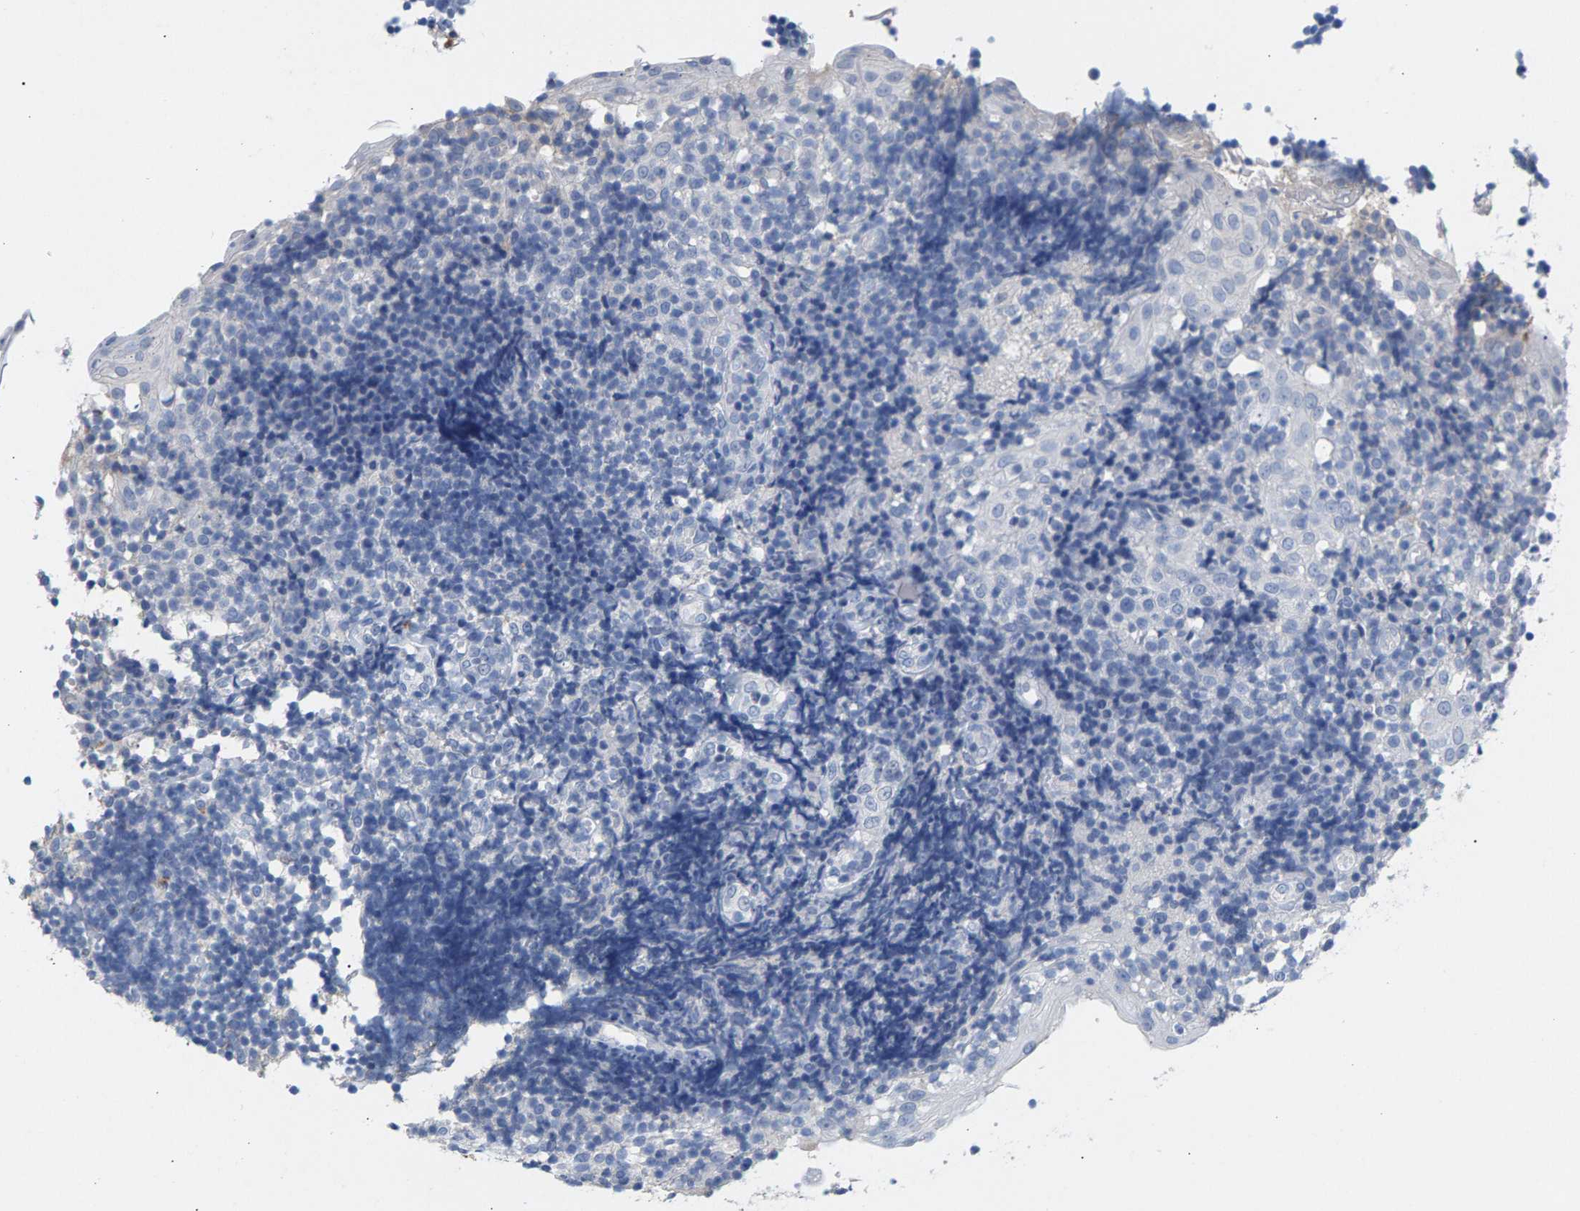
{"staining": {"intensity": "negative", "quantity": "none", "location": "none"}, "tissue": "tonsil", "cell_type": "Germinal center cells", "image_type": "normal", "snomed": [{"axis": "morphology", "description": "Normal tissue, NOS"}, {"axis": "topography", "description": "Tonsil"}], "caption": "Protein analysis of unremarkable tonsil displays no significant expression in germinal center cells.", "gene": "APOH", "patient": {"sex": "female", "age": 40}}